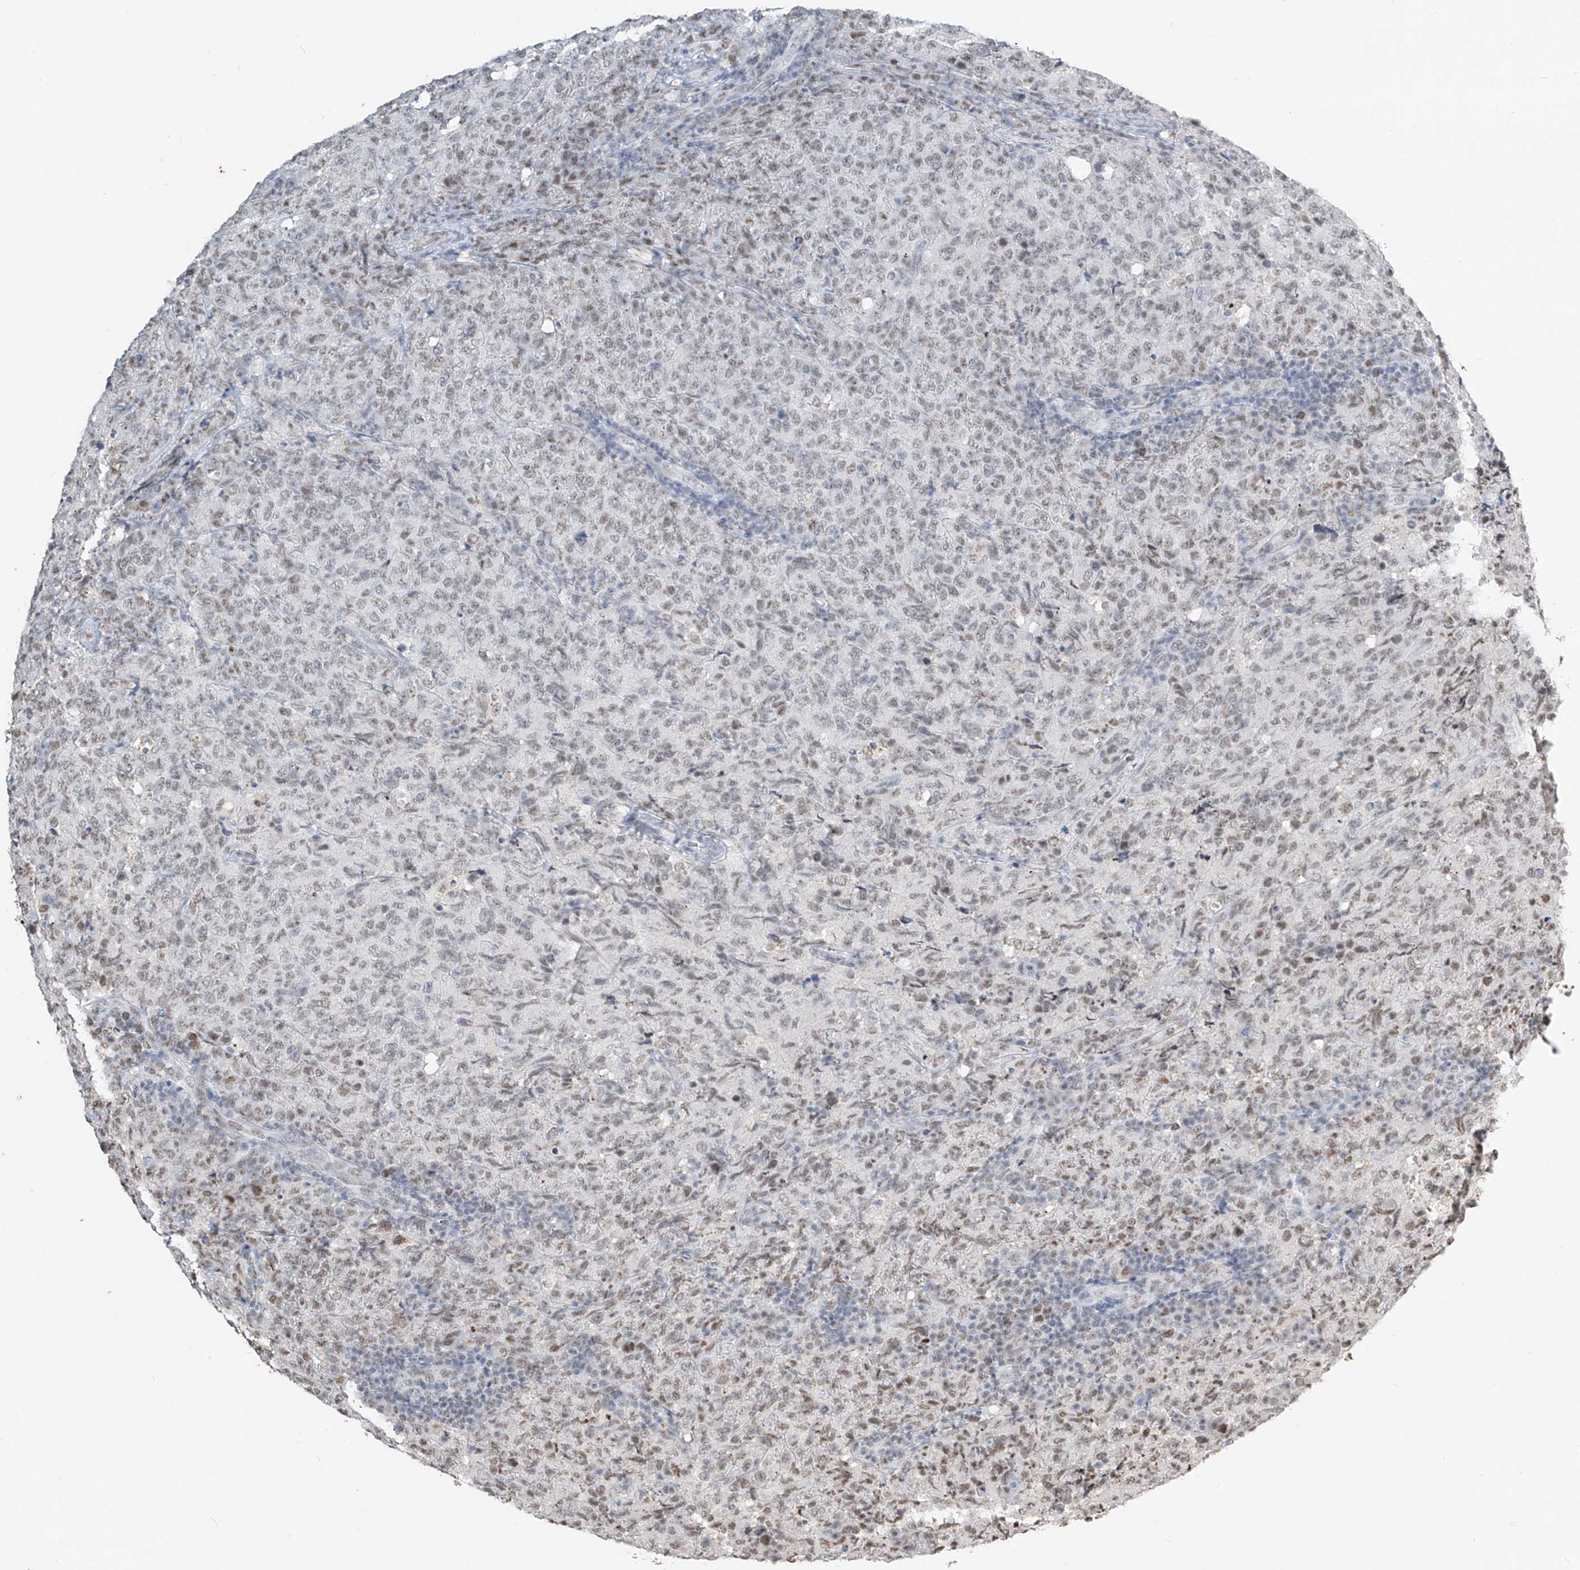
{"staining": {"intensity": "weak", "quantity": "<25%", "location": "nuclear"}, "tissue": "lymphoma", "cell_type": "Tumor cells", "image_type": "cancer", "snomed": [{"axis": "morphology", "description": "Malignant lymphoma, non-Hodgkin's type, High grade"}, {"axis": "topography", "description": "Tonsil"}], "caption": "IHC image of neoplastic tissue: human lymphoma stained with DAB (3,3'-diaminobenzidine) reveals no significant protein positivity in tumor cells. (Brightfield microscopy of DAB (3,3'-diaminobenzidine) immunohistochemistry at high magnification).", "gene": "TFEC", "patient": {"sex": "female", "age": 36}}